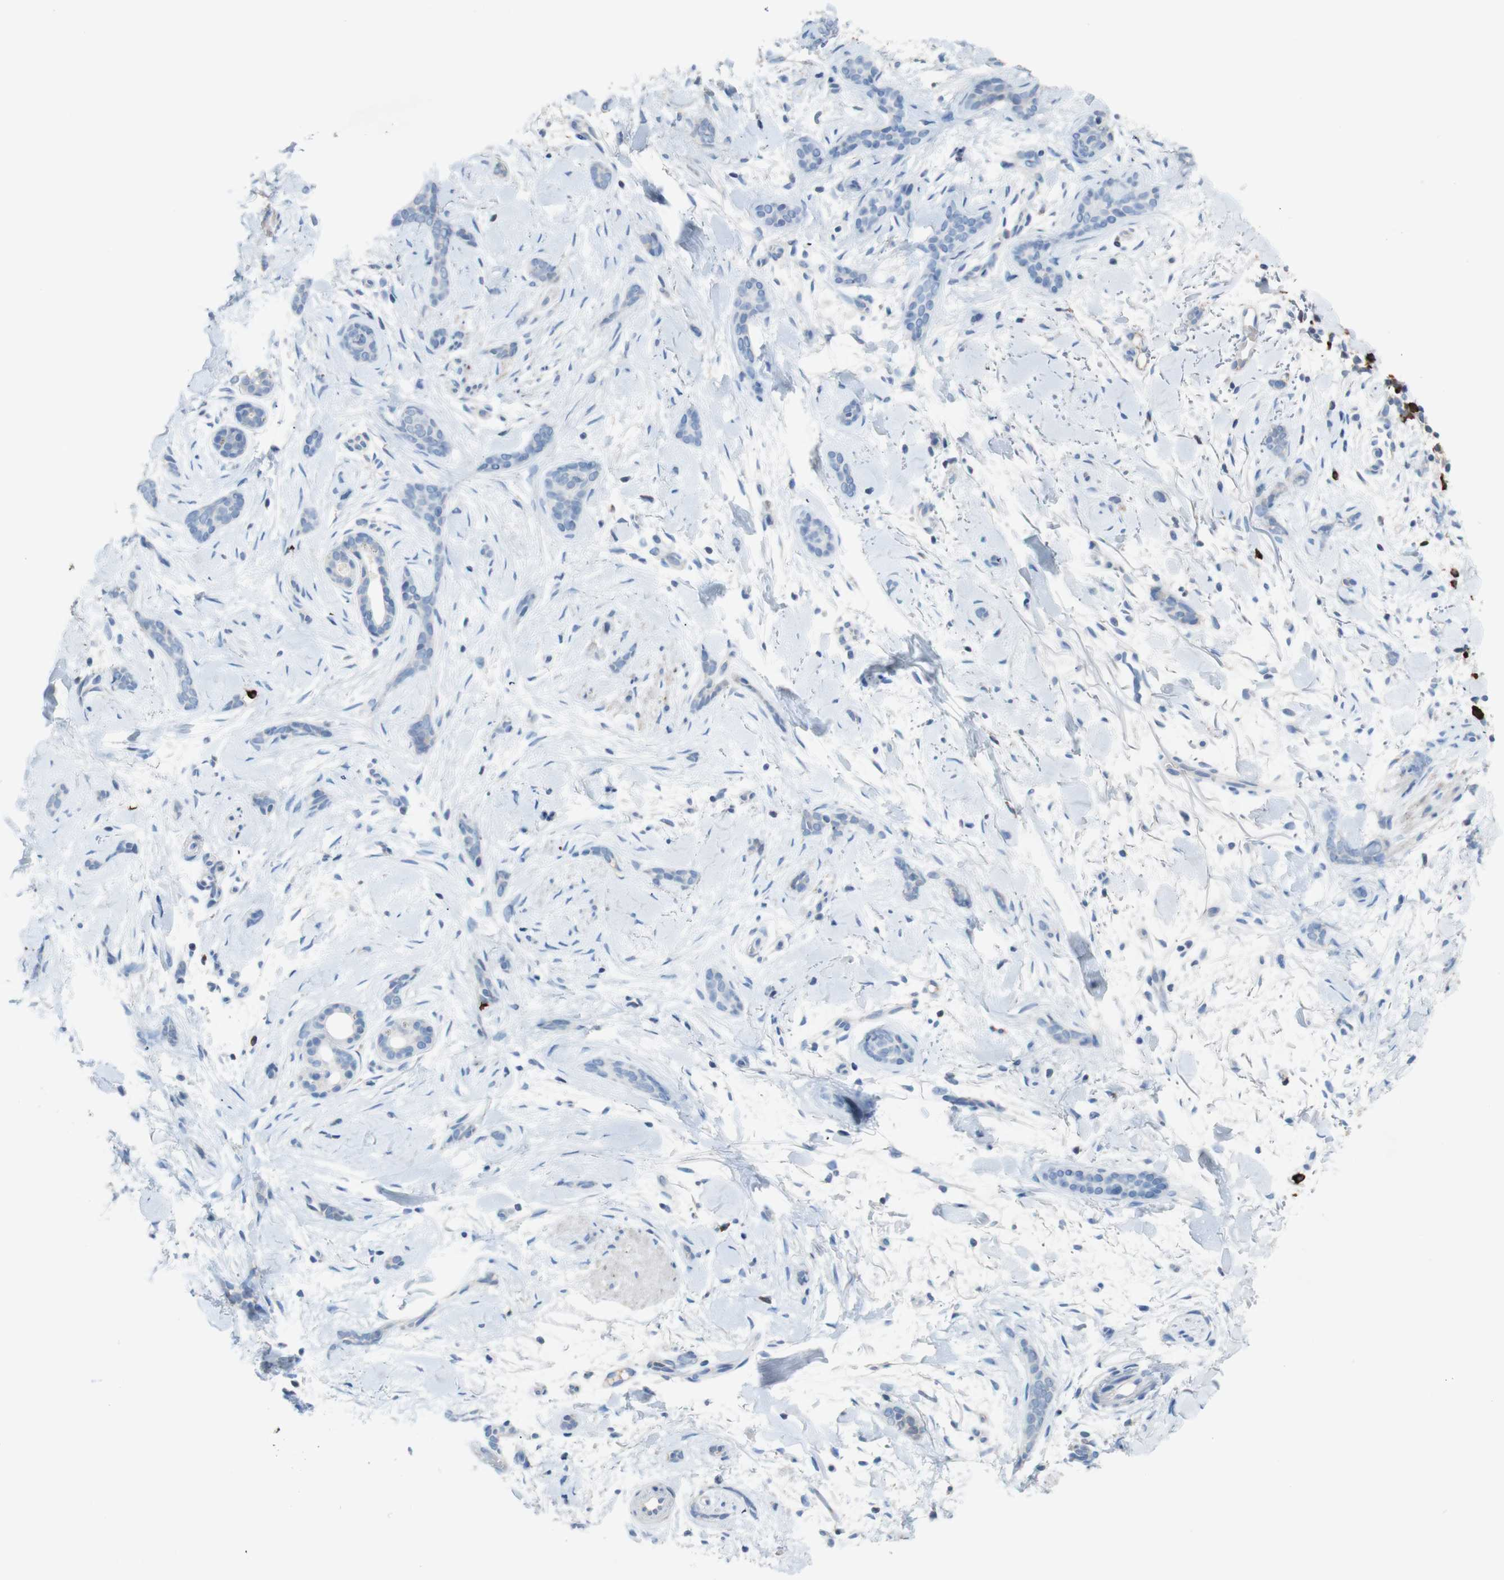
{"staining": {"intensity": "negative", "quantity": "none", "location": "none"}, "tissue": "skin cancer", "cell_type": "Tumor cells", "image_type": "cancer", "snomed": [{"axis": "morphology", "description": "Basal cell carcinoma"}, {"axis": "morphology", "description": "Adnexal tumor, benign"}, {"axis": "topography", "description": "Skin"}], "caption": "IHC of basal cell carcinoma (skin) reveals no expression in tumor cells. (Brightfield microscopy of DAB IHC at high magnification).", "gene": "PACSIN1", "patient": {"sex": "female", "age": 42}}